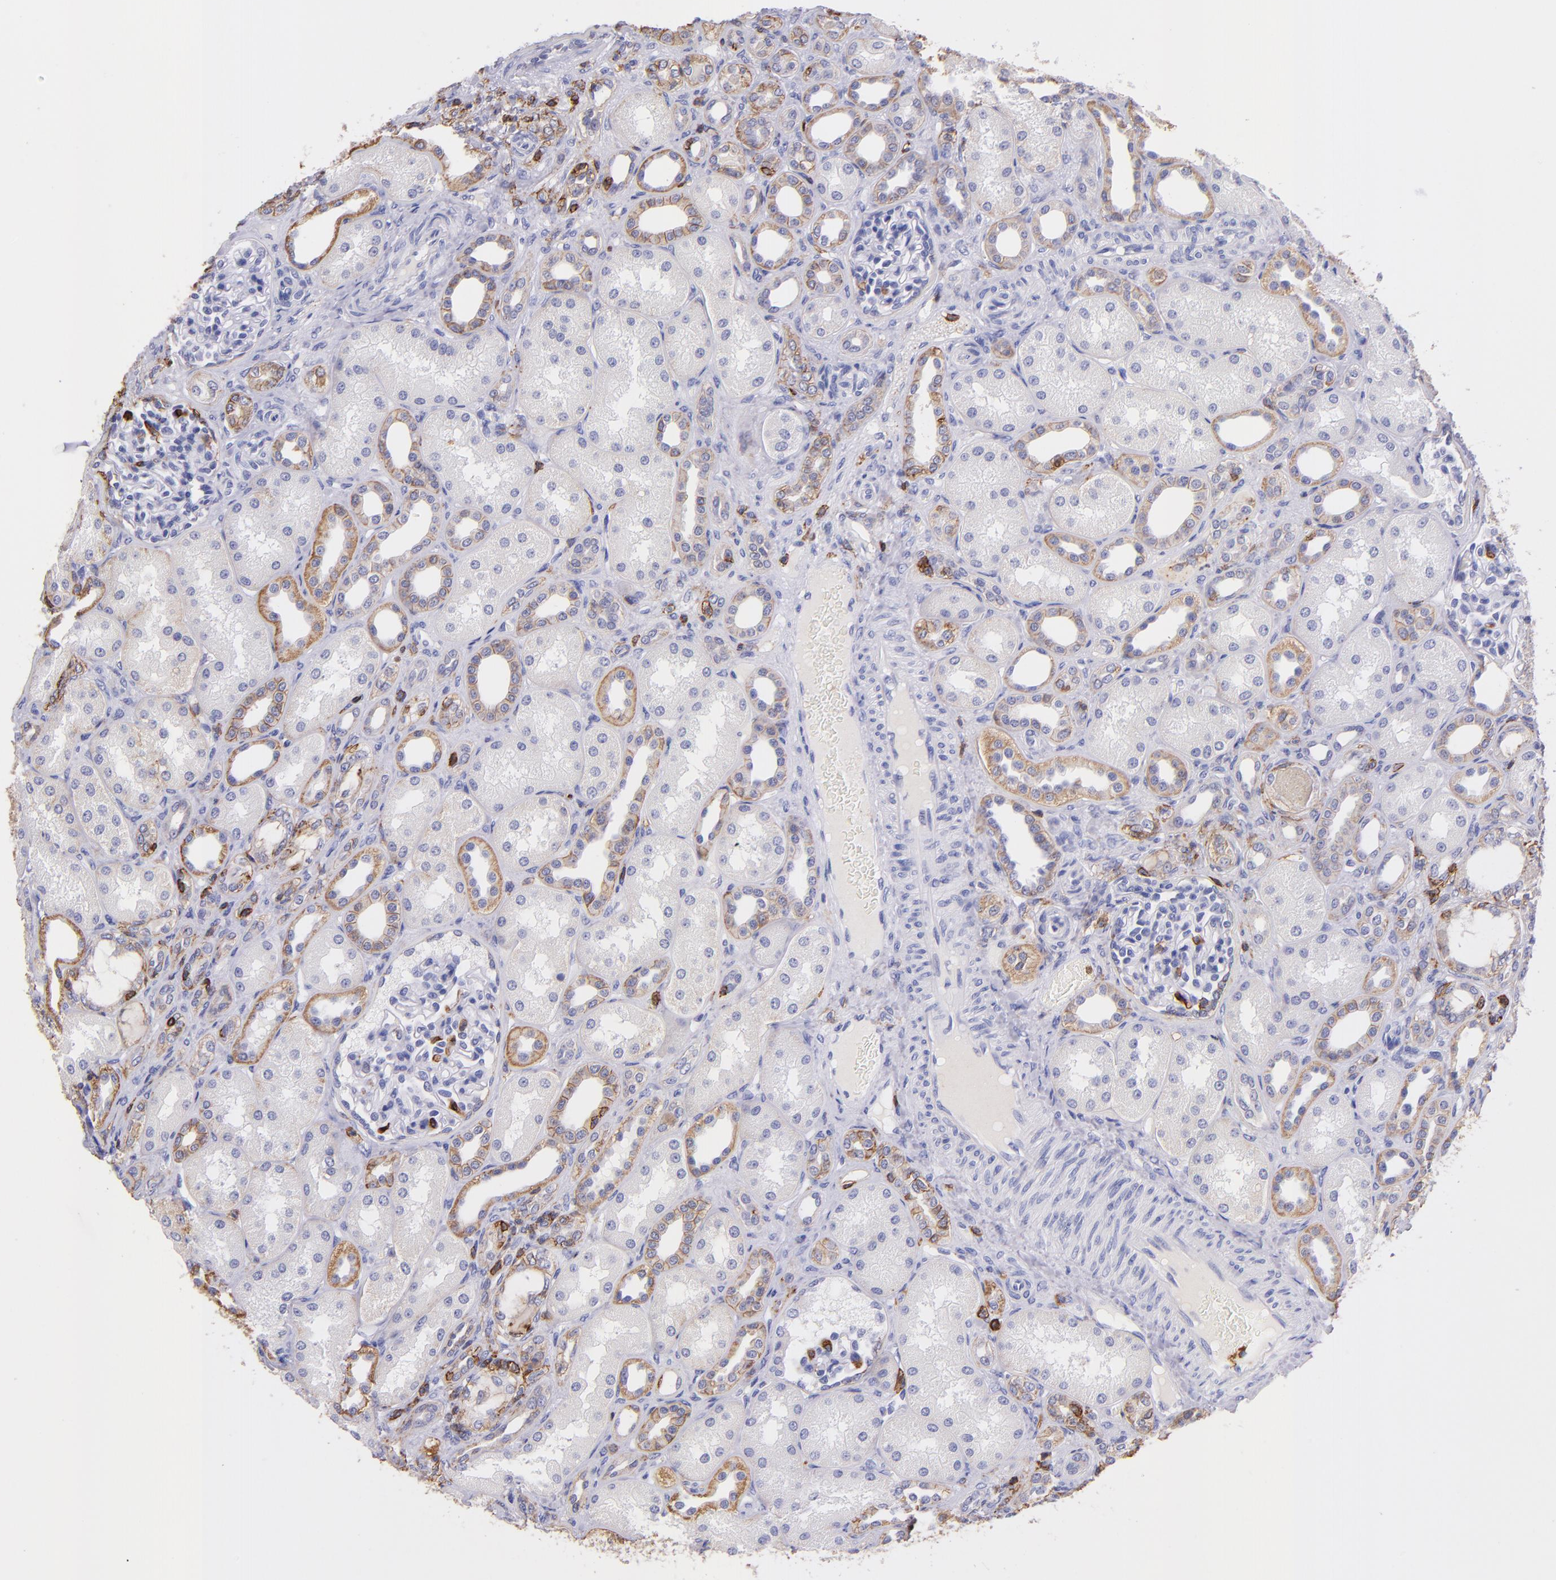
{"staining": {"intensity": "negative", "quantity": "none", "location": "none"}, "tissue": "kidney", "cell_type": "Cells in glomeruli", "image_type": "normal", "snomed": [{"axis": "morphology", "description": "Normal tissue, NOS"}, {"axis": "topography", "description": "Kidney"}], "caption": "Immunohistochemical staining of normal kidney displays no significant staining in cells in glomeruli. The staining was performed using DAB to visualize the protein expression in brown, while the nuclei were stained in blue with hematoxylin (Magnification: 20x).", "gene": "SPN", "patient": {"sex": "male", "age": 7}}